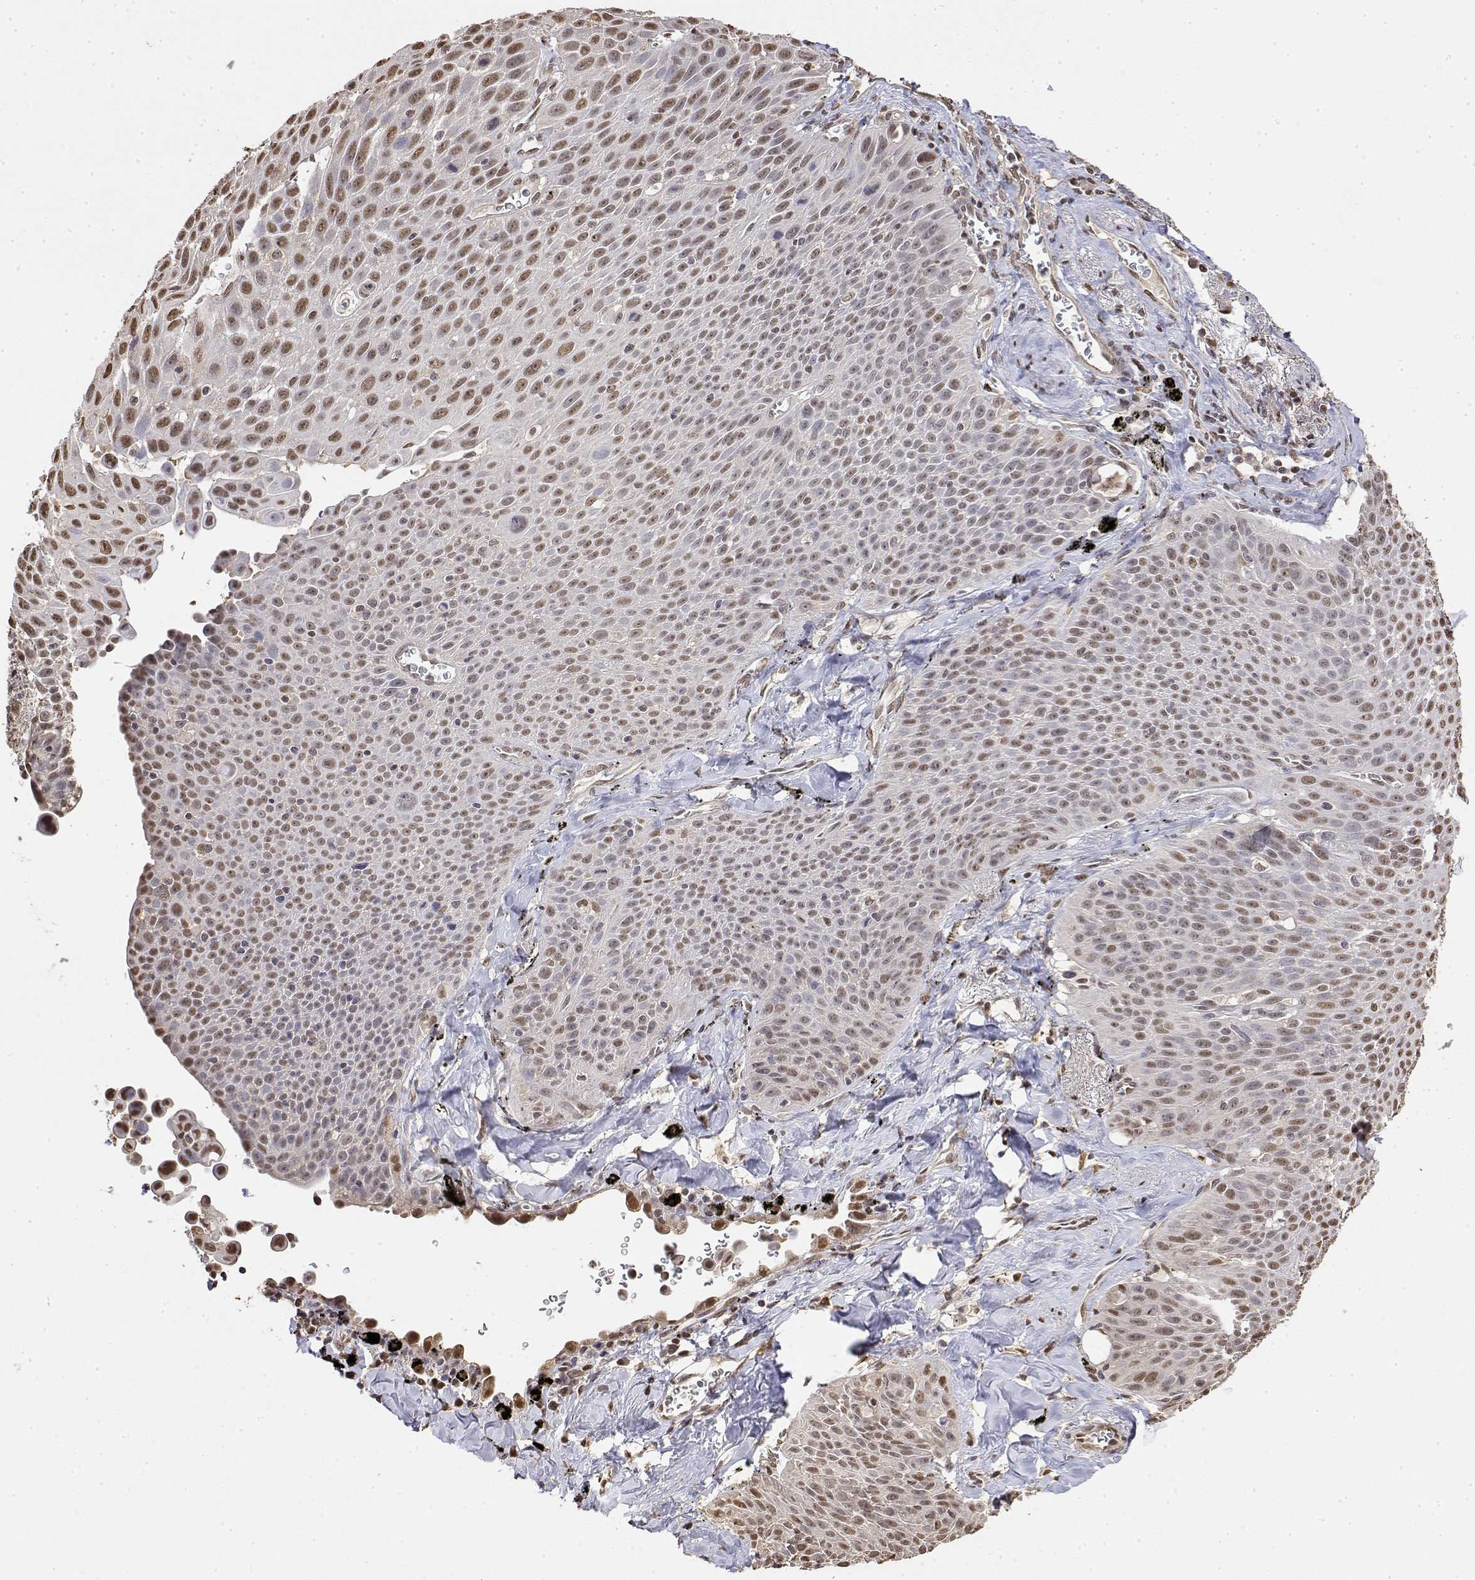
{"staining": {"intensity": "moderate", "quantity": ">75%", "location": "nuclear"}, "tissue": "lung cancer", "cell_type": "Tumor cells", "image_type": "cancer", "snomed": [{"axis": "morphology", "description": "Squamous cell carcinoma, NOS"}, {"axis": "morphology", "description": "Squamous cell carcinoma, metastatic, NOS"}, {"axis": "topography", "description": "Lymph node"}, {"axis": "topography", "description": "Lung"}], "caption": "Immunohistochemical staining of human lung cancer (metastatic squamous cell carcinoma) reveals medium levels of moderate nuclear expression in about >75% of tumor cells.", "gene": "TPI1", "patient": {"sex": "female", "age": 62}}